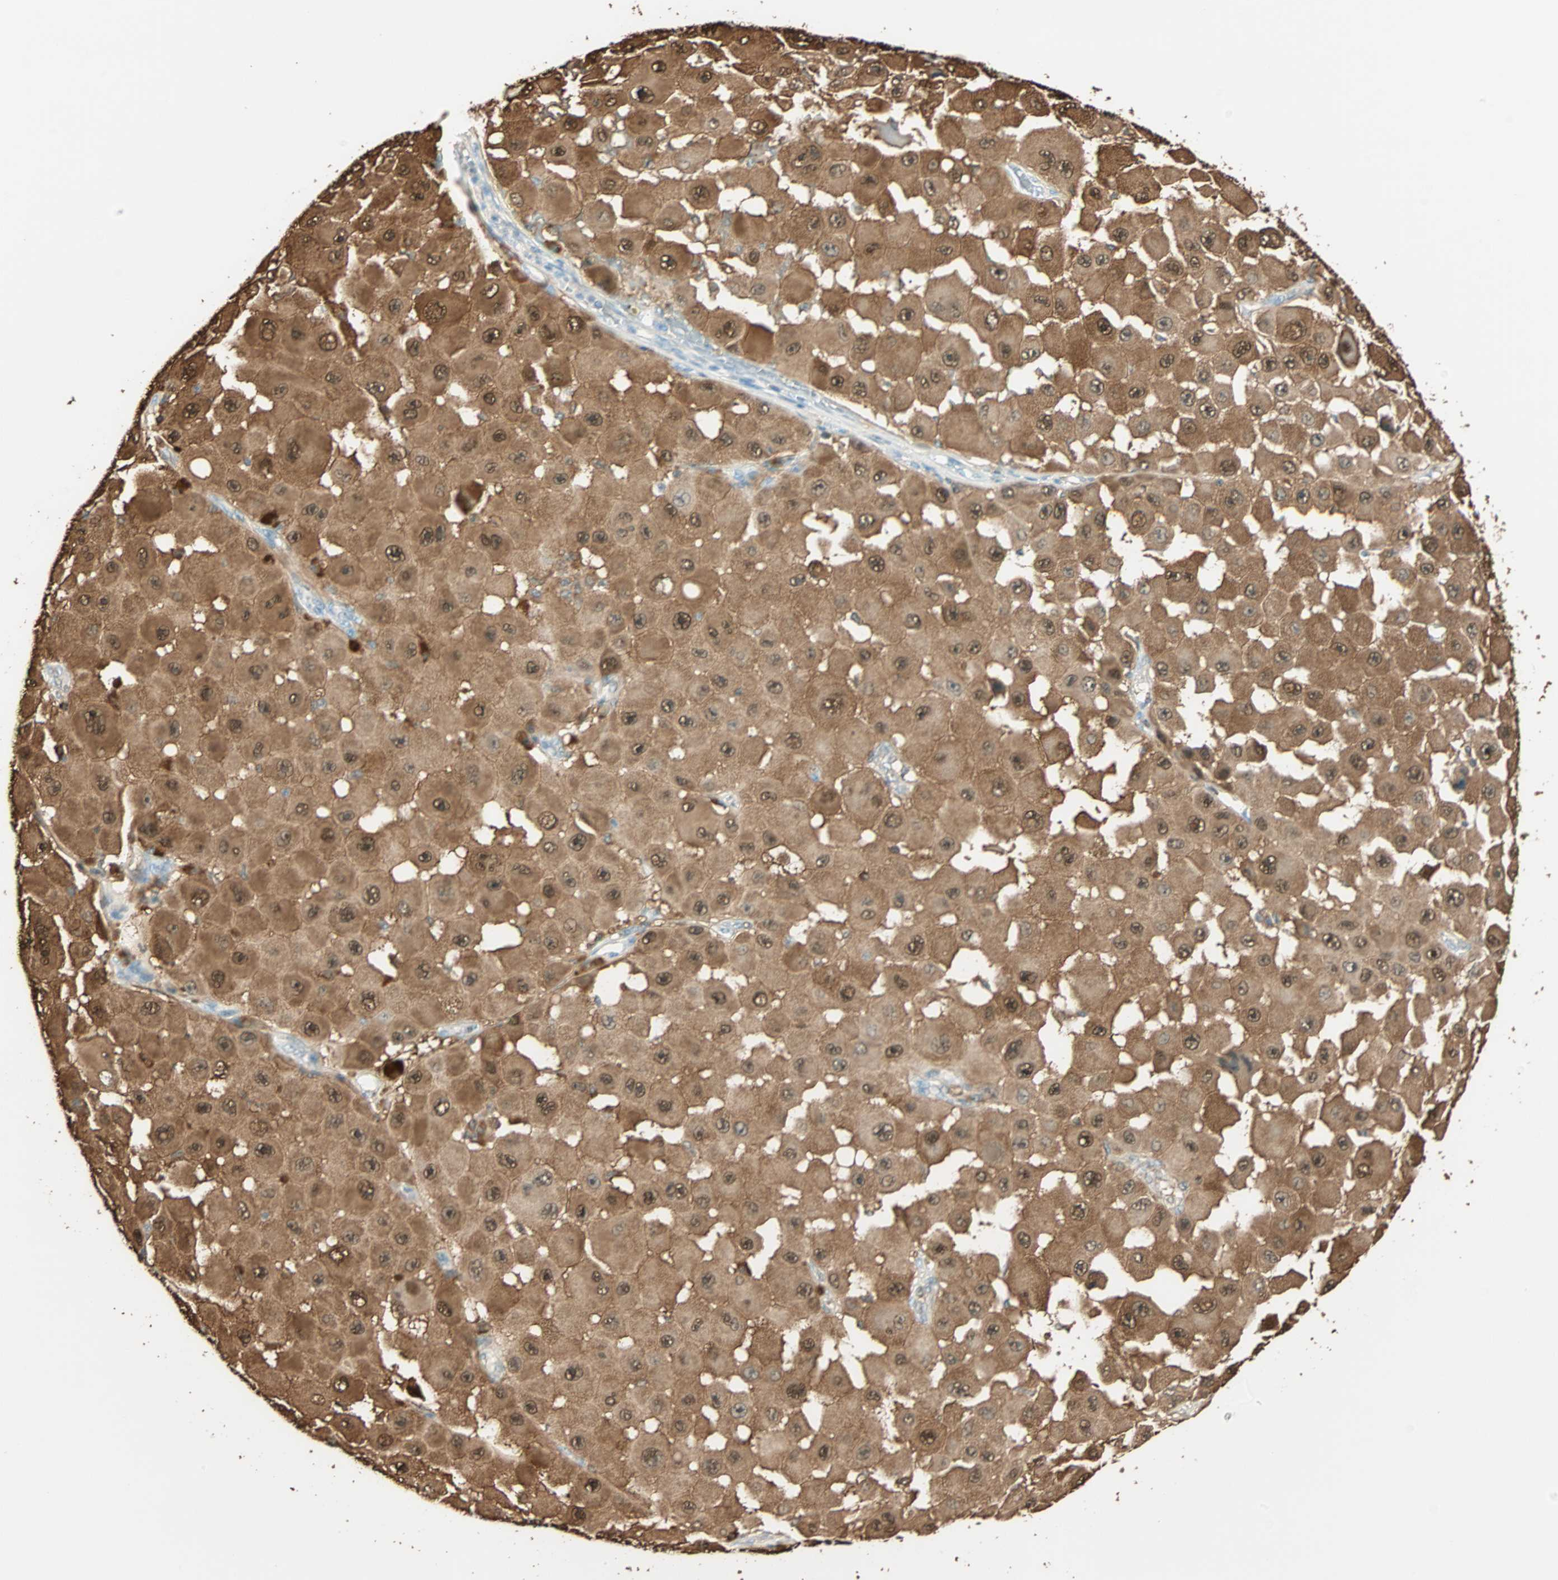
{"staining": {"intensity": "strong", "quantity": ">75%", "location": "cytoplasmic/membranous,nuclear"}, "tissue": "melanoma", "cell_type": "Tumor cells", "image_type": "cancer", "snomed": [{"axis": "morphology", "description": "Malignant melanoma, NOS"}, {"axis": "topography", "description": "Skin"}], "caption": "IHC image of melanoma stained for a protein (brown), which displays high levels of strong cytoplasmic/membranous and nuclear positivity in about >75% of tumor cells.", "gene": "S100A1", "patient": {"sex": "female", "age": 81}}